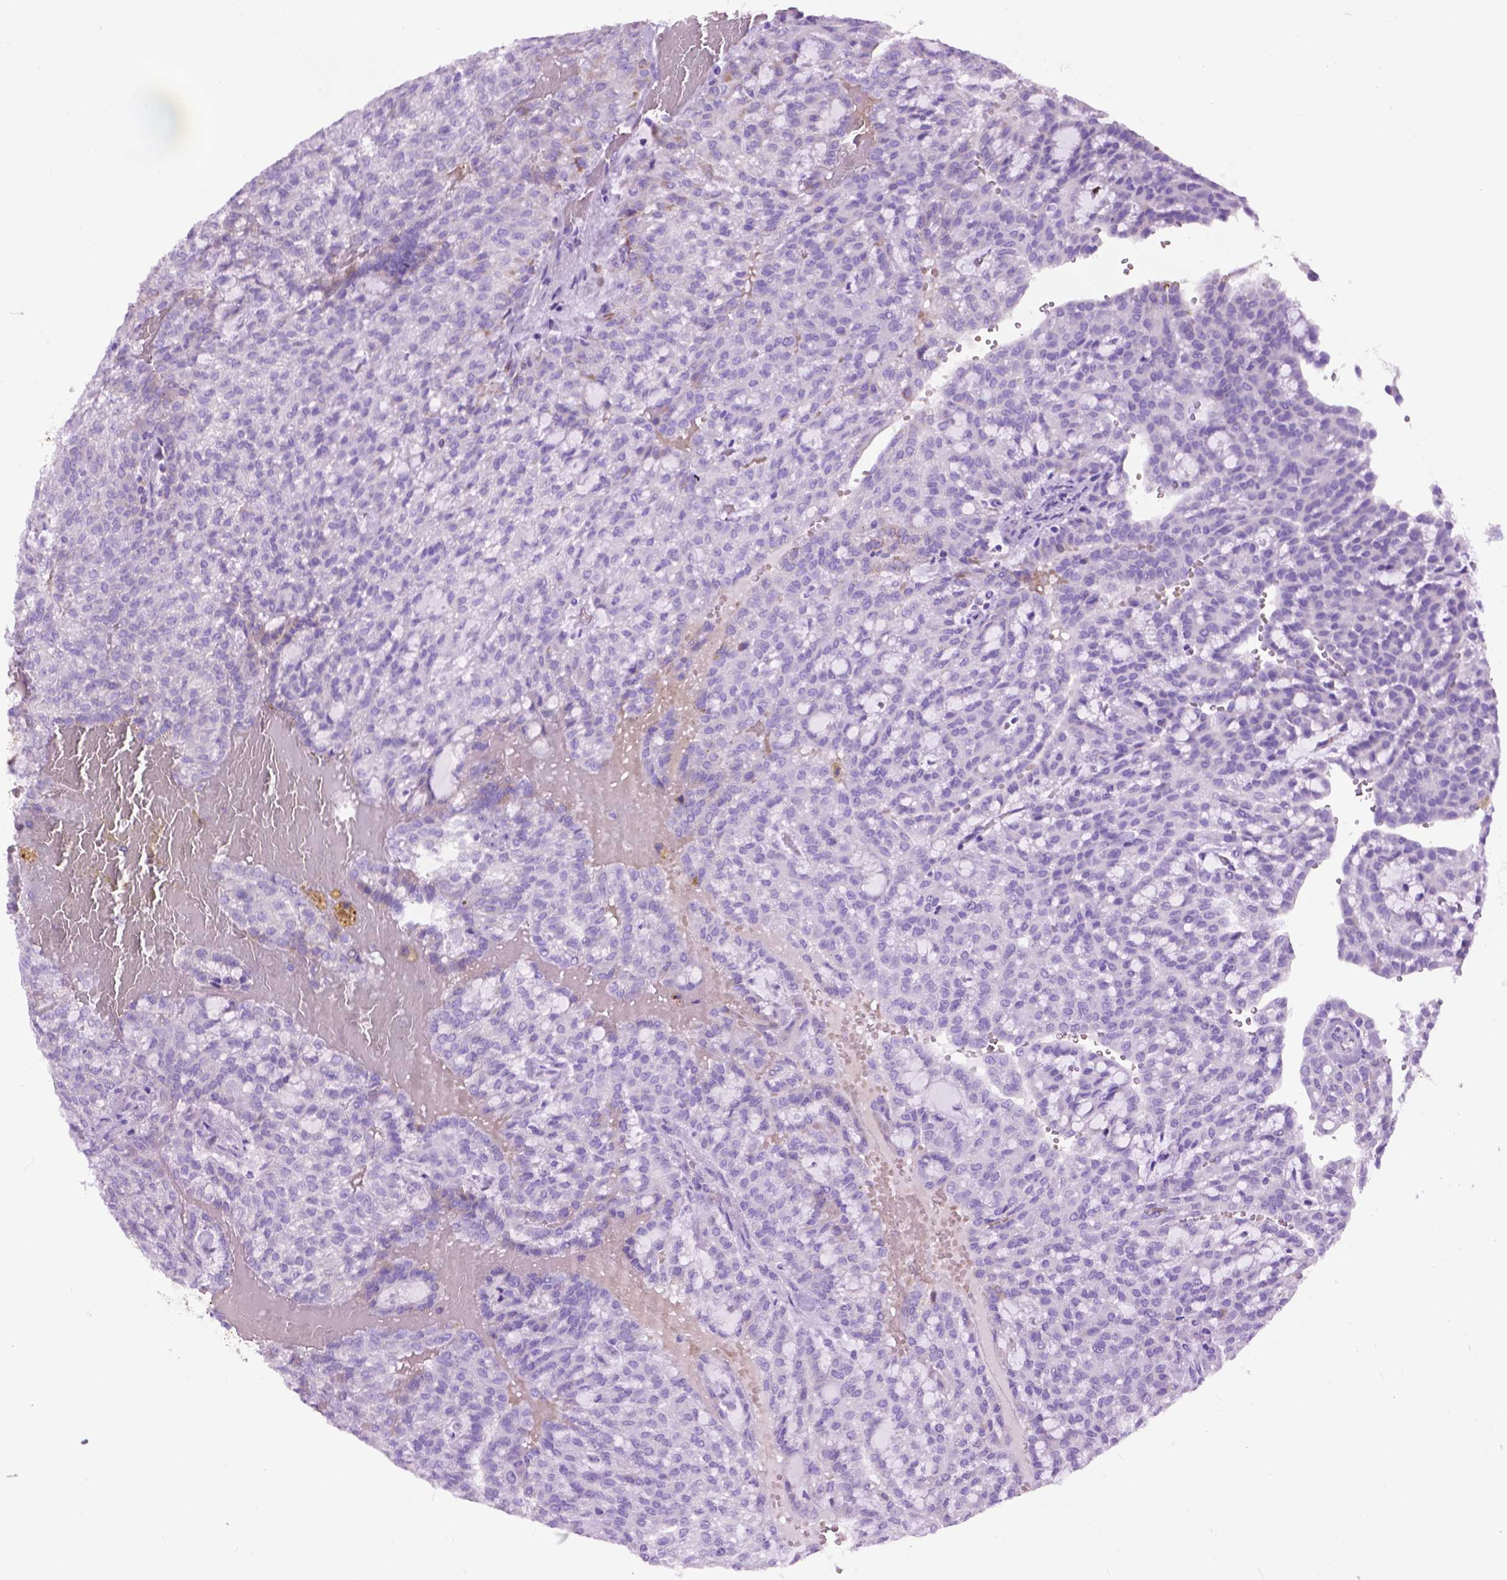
{"staining": {"intensity": "negative", "quantity": "none", "location": "none"}, "tissue": "renal cancer", "cell_type": "Tumor cells", "image_type": "cancer", "snomed": [{"axis": "morphology", "description": "Adenocarcinoma, NOS"}, {"axis": "topography", "description": "Kidney"}], "caption": "High magnification brightfield microscopy of renal adenocarcinoma stained with DAB (3,3'-diaminobenzidine) (brown) and counterstained with hematoxylin (blue): tumor cells show no significant staining.", "gene": "TMEM132E", "patient": {"sex": "male", "age": 63}}